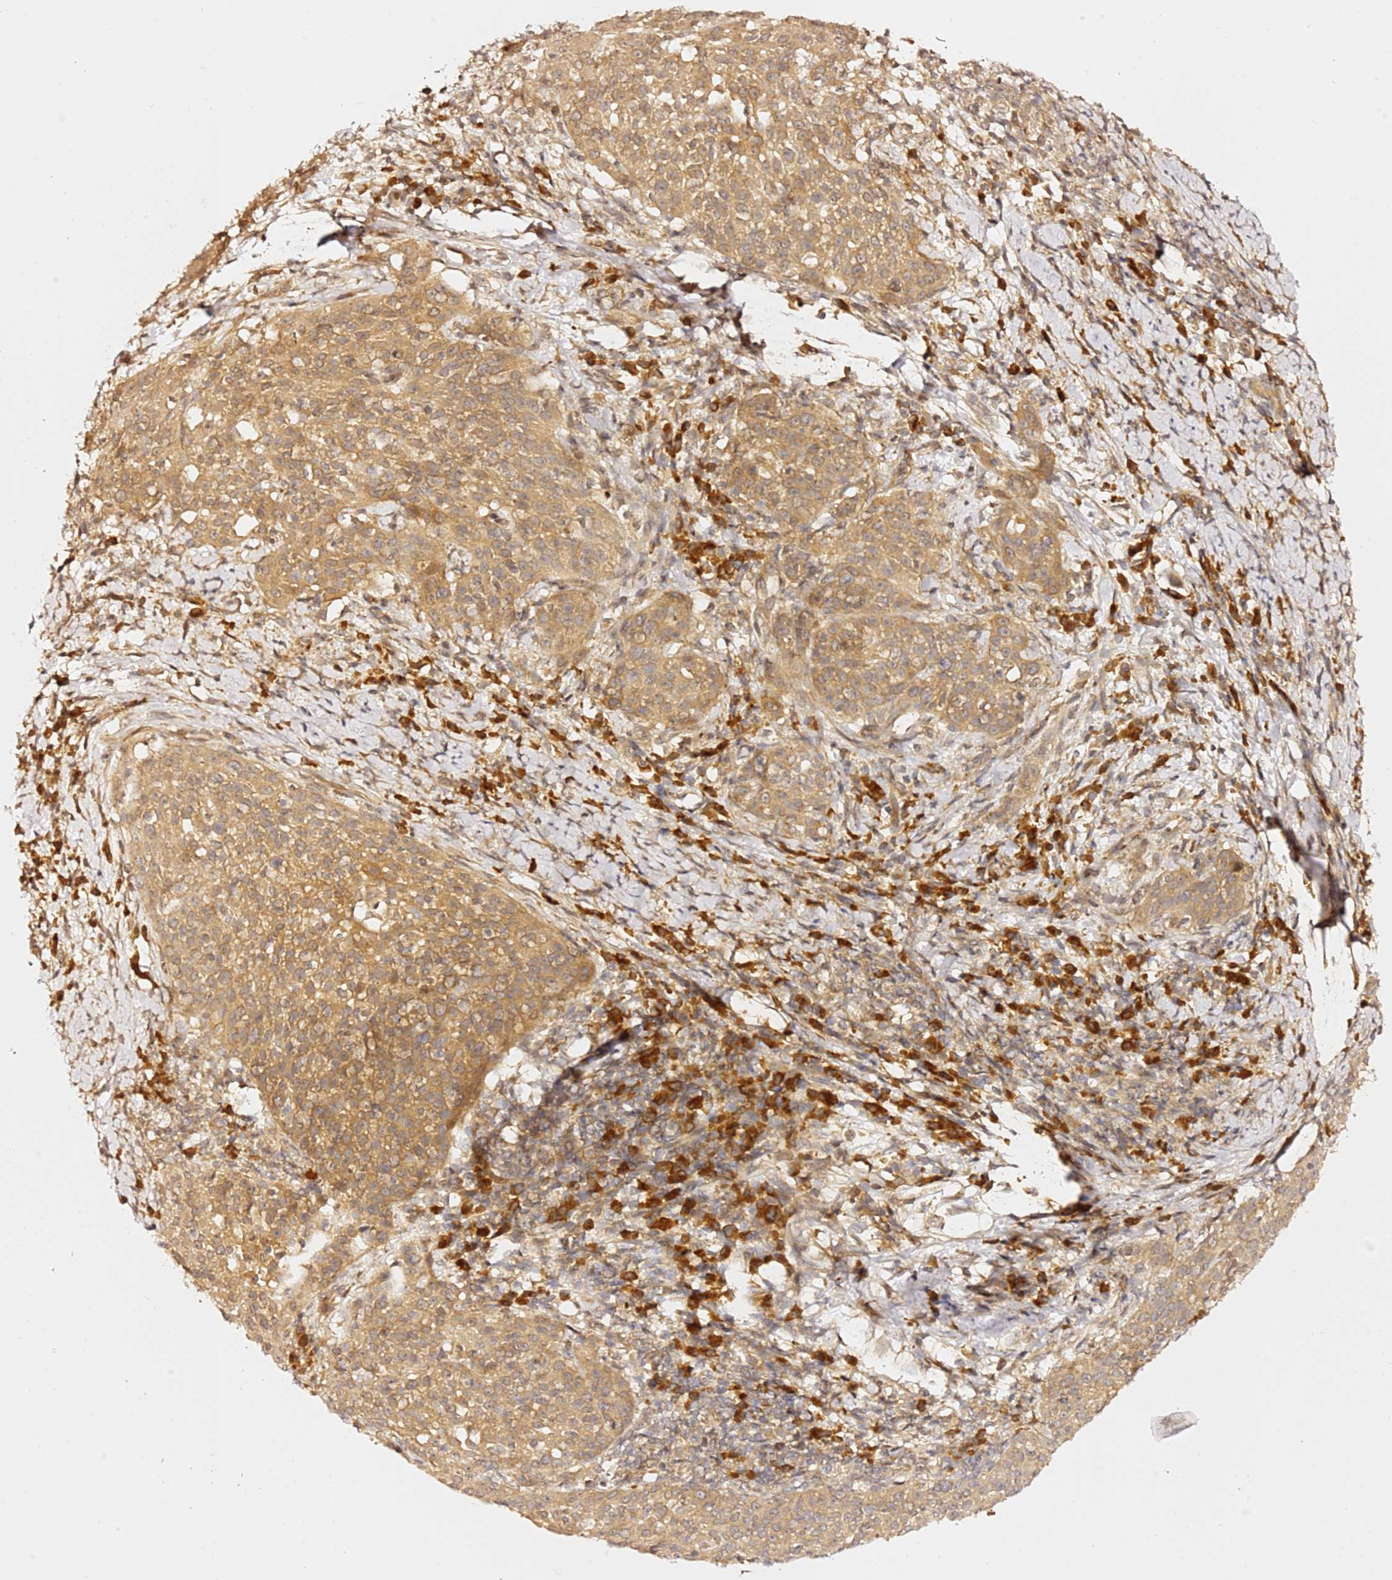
{"staining": {"intensity": "moderate", "quantity": ">75%", "location": "cytoplasmic/membranous"}, "tissue": "cervical cancer", "cell_type": "Tumor cells", "image_type": "cancer", "snomed": [{"axis": "morphology", "description": "Squamous cell carcinoma, NOS"}, {"axis": "topography", "description": "Cervix"}], "caption": "Tumor cells reveal moderate cytoplasmic/membranous expression in approximately >75% of cells in cervical cancer. Nuclei are stained in blue.", "gene": "OSBPL2", "patient": {"sex": "female", "age": 57}}